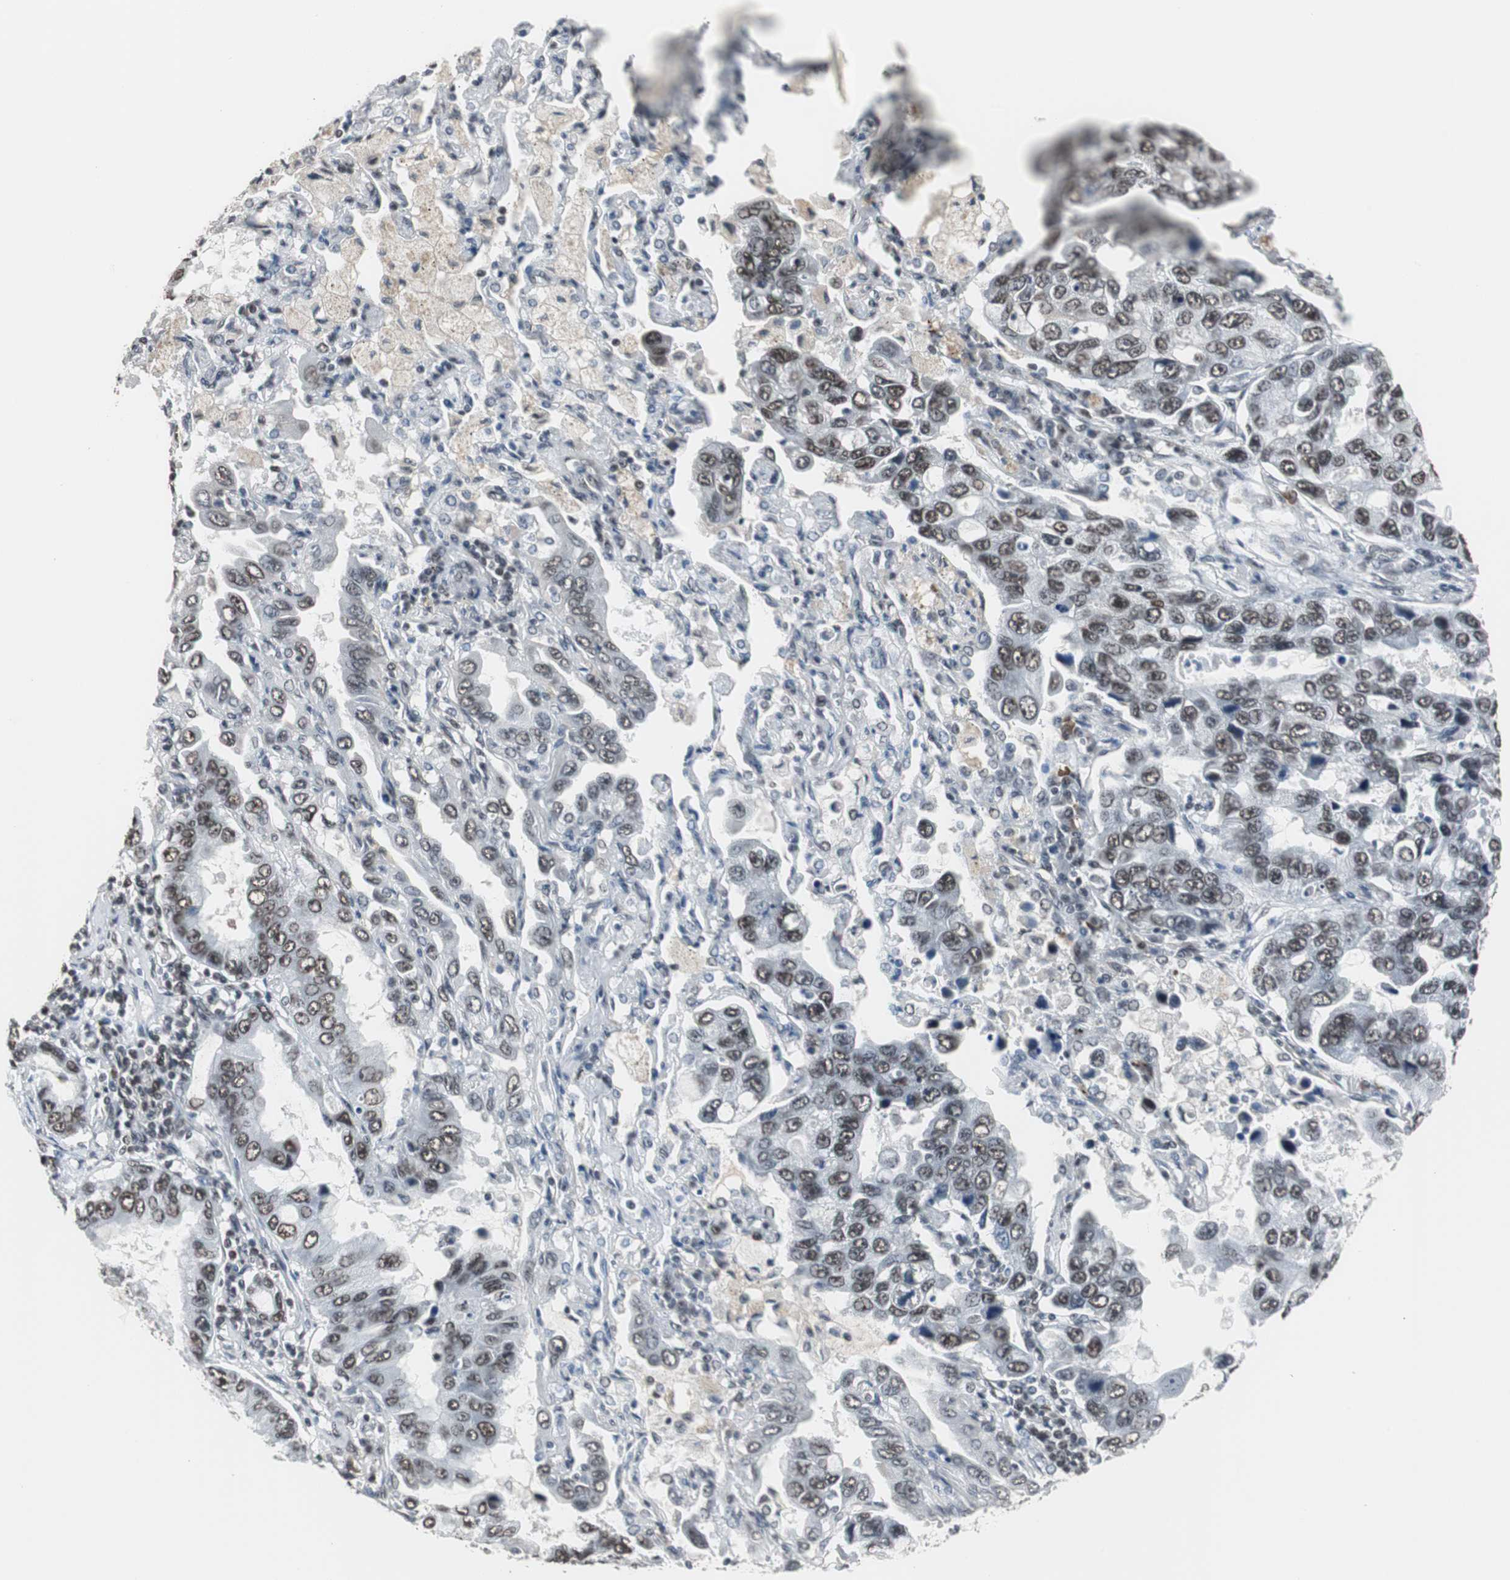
{"staining": {"intensity": "moderate", "quantity": ">75%", "location": "nuclear"}, "tissue": "lung cancer", "cell_type": "Tumor cells", "image_type": "cancer", "snomed": [{"axis": "morphology", "description": "Adenocarcinoma, NOS"}, {"axis": "topography", "description": "Lung"}], "caption": "Immunohistochemical staining of lung cancer (adenocarcinoma) demonstrates moderate nuclear protein positivity in approximately >75% of tumor cells.", "gene": "TAF7", "patient": {"sex": "male", "age": 64}}